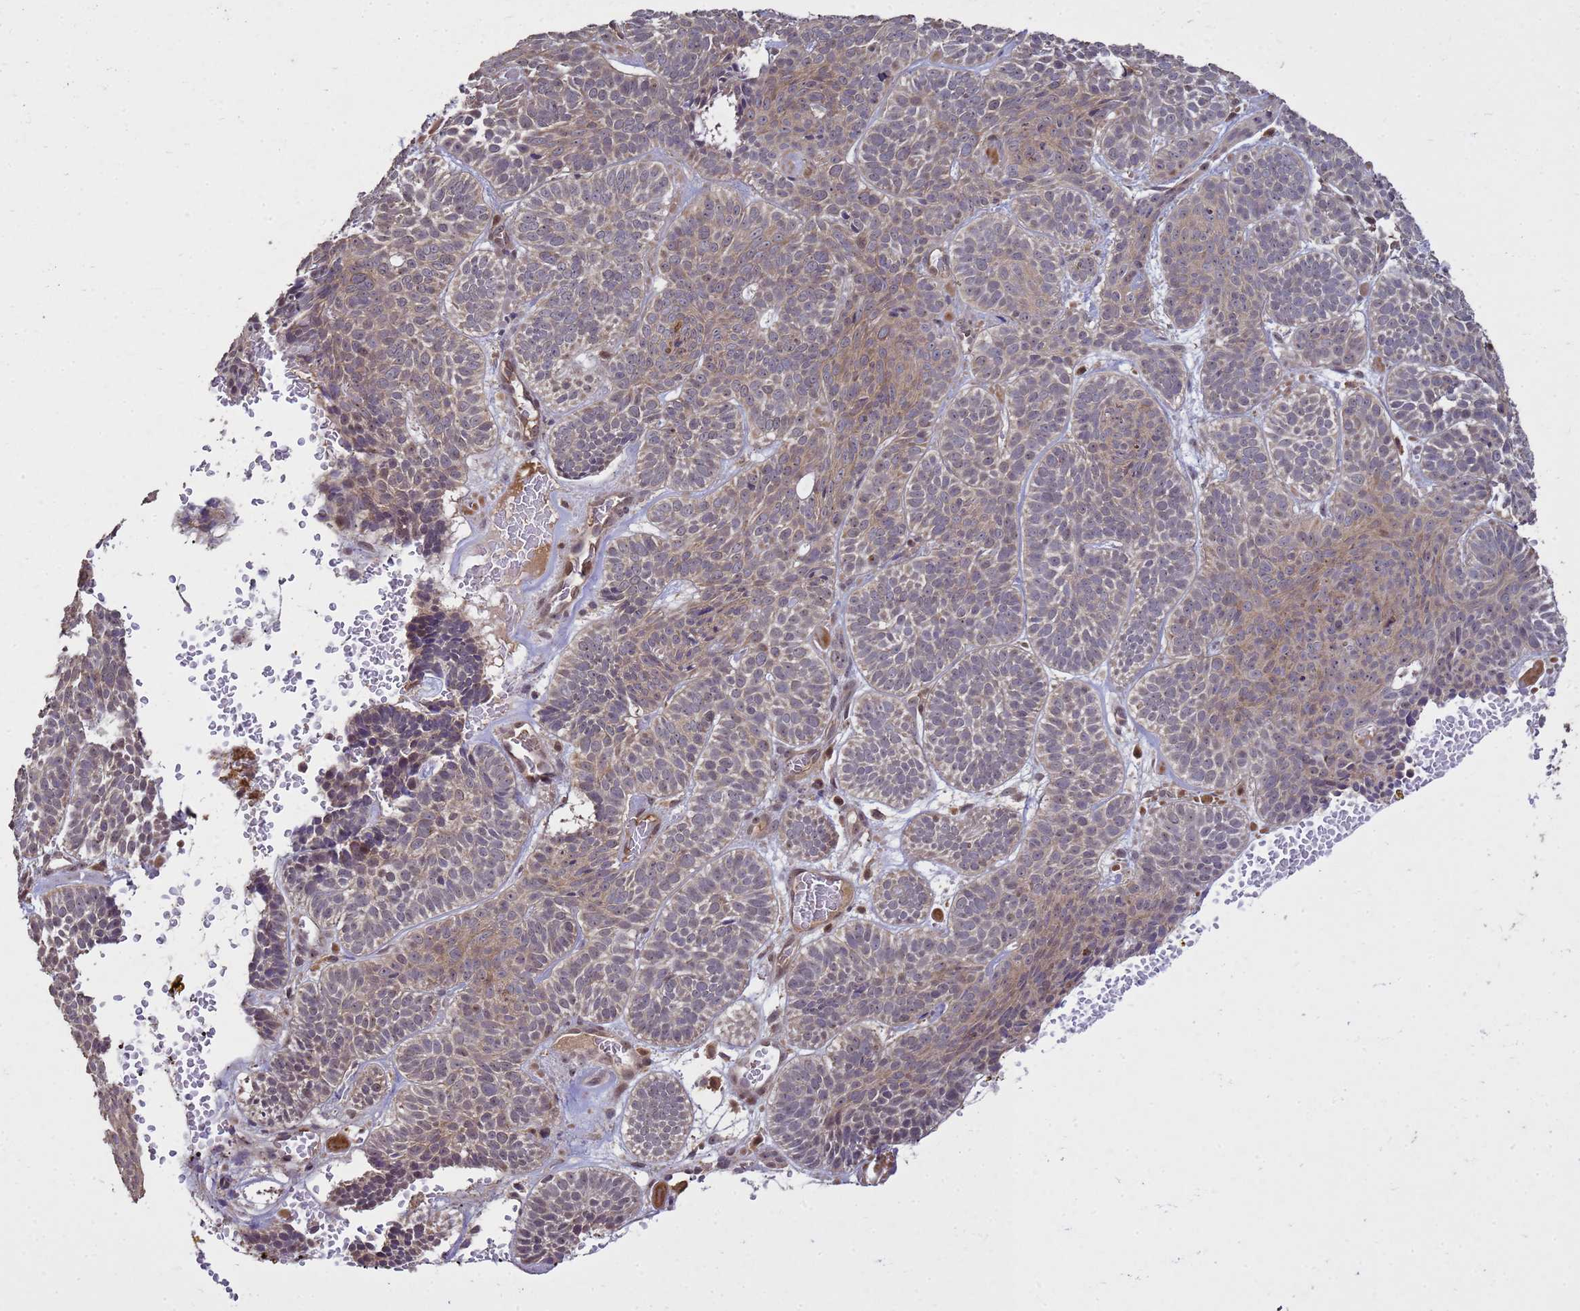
{"staining": {"intensity": "weak", "quantity": "25%-75%", "location": "cytoplasmic/membranous"}, "tissue": "skin cancer", "cell_type": "Tumor cells", "image_type": "cancer", "snomed": [{"axis": "morphology", "description": "Basal cell carcinoma"}, {"axis": "topography", "description": "Skin"}], "caption": "This micrograph reveals immunohistochemistry staining of basal cell carcinoma (skin), with low weak cytoplasmic/membranous expression in about 25%-75% of tumor cells.", "gene": "CRBN", "patient": {"sex": "male", "age": 85}}